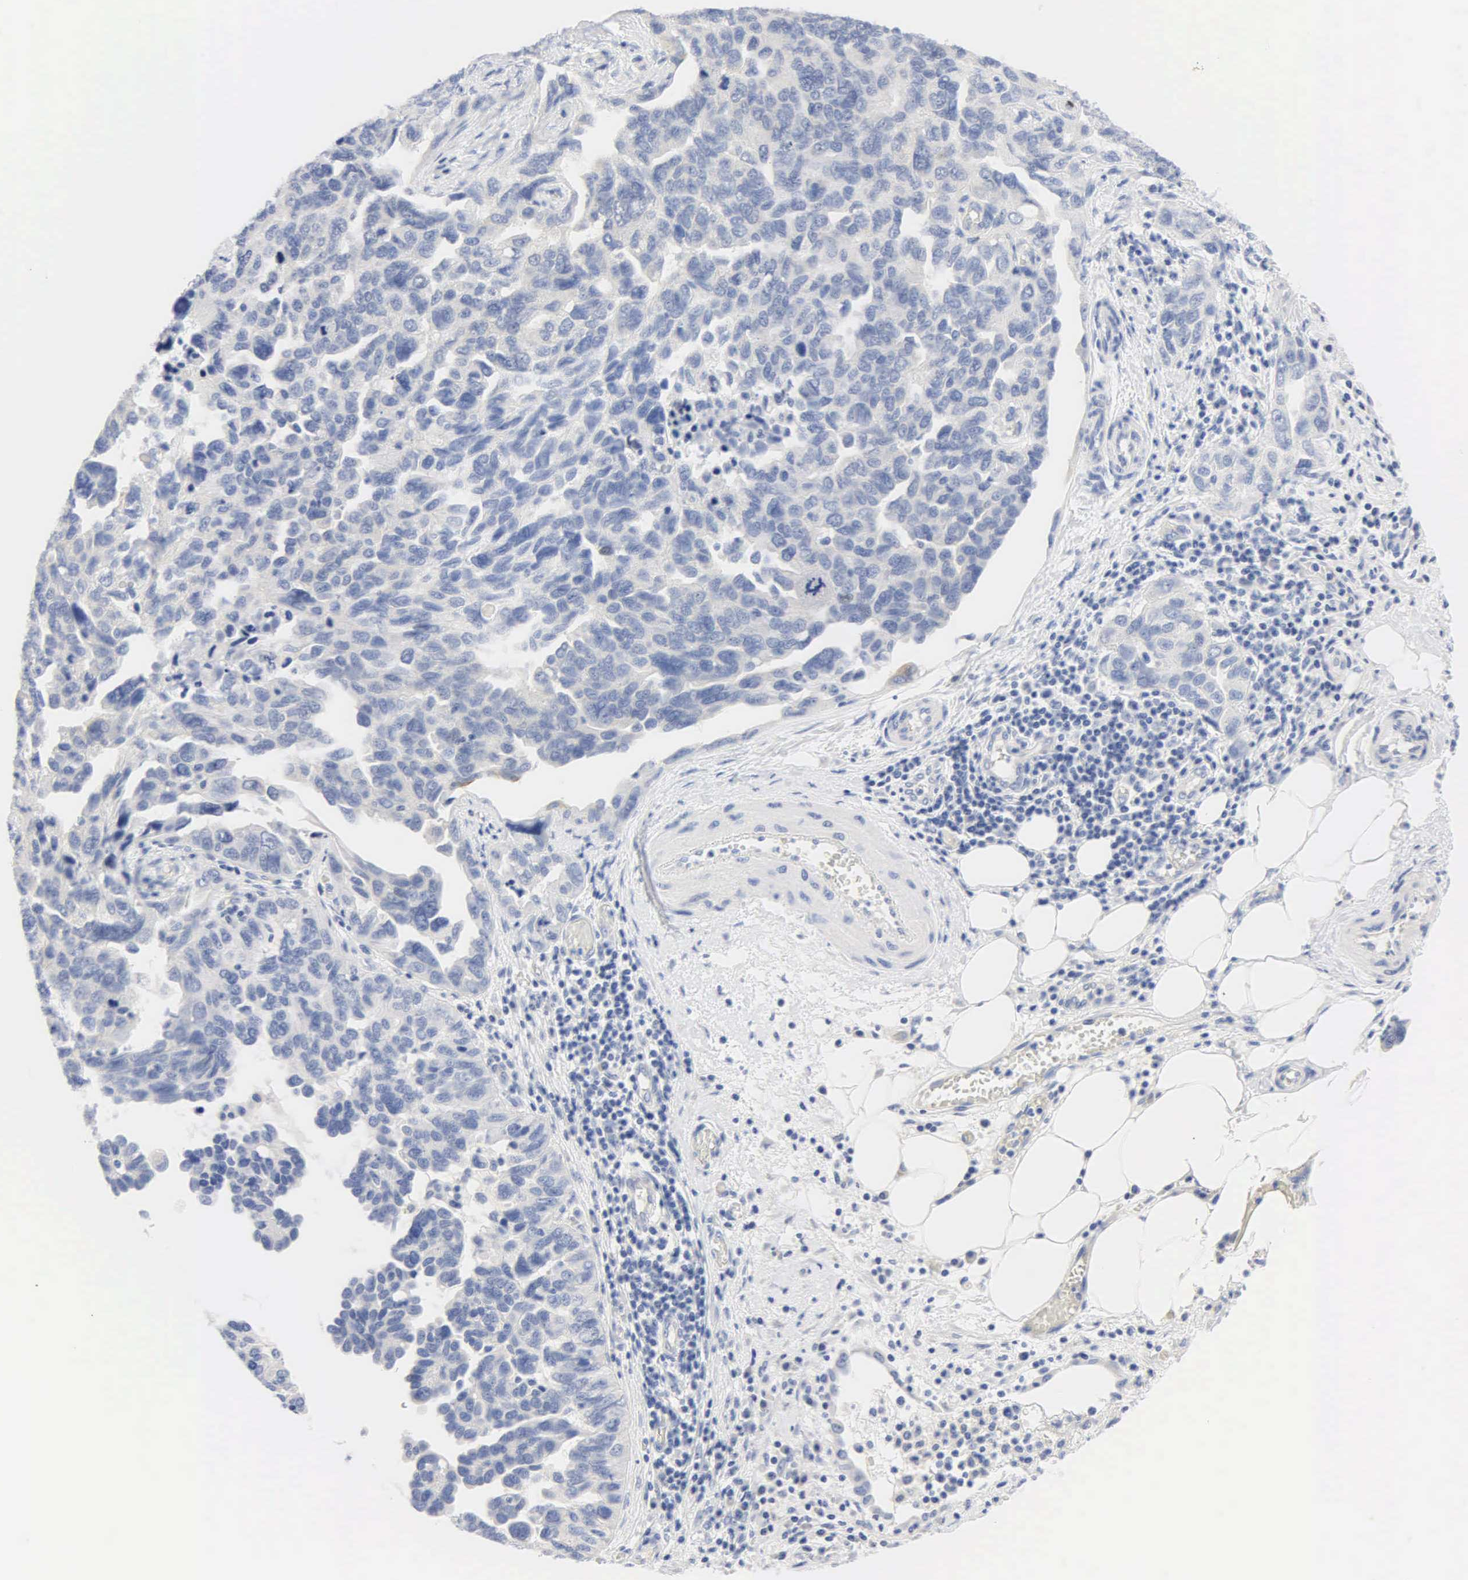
{"staining": {"intensity": "negative", "quantity": "none", "location": "none"}, "tissue": "ovarian cancer", "cell_type": "Tumor cells", "image_type": "cancer", "snomed": [{"axis": "morphology", "description": "Cystadenocarcinoma, serous, NOS"}, {"axis": "topography", "description": "Ovary"}], "caption": "Tumor cells are negative for protein expression in human ovarian cancer (serous cystadenocarcinoma). (DAB (3,3'-diaminobenzidine) immunohistochemistry (IHC), high magnification).", "gene": "PGR", "patient": {"sex": "female", "age": 64}}